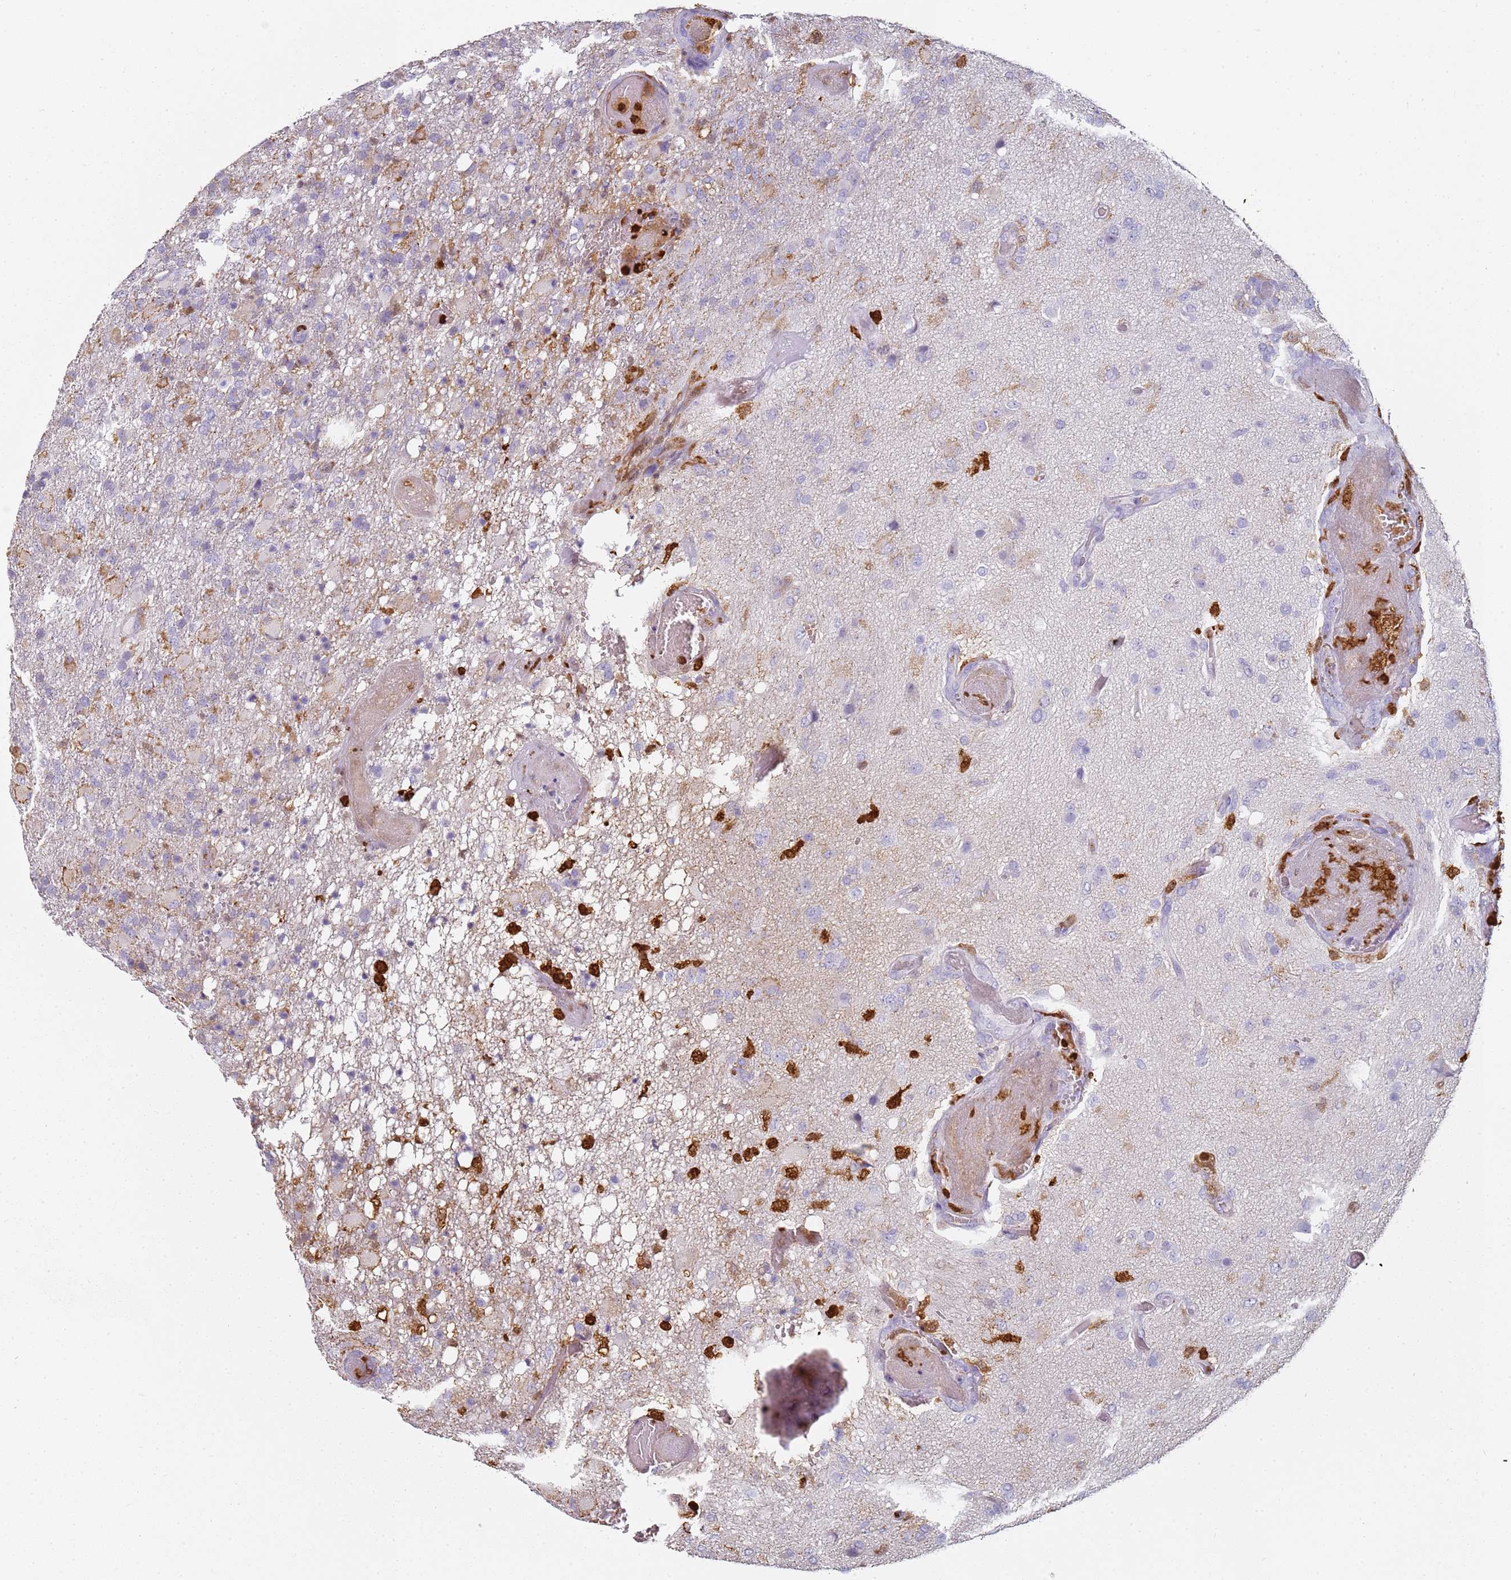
{"staining": {"intensity": "negative", "quantity": "none", "location": "none"}, "tissue": "glioma", "cell_type": "Tumor cells", "image_type": "cancer", "snomed": [{"axis": "morphology", "description": "Glioma, malignant, High grade"}, {"axis": "topography", "description": "Brain"}], "caption": "Protein analysis of malignant high-grade glioma reveals no significant expression in tumor cells.", "gene": "S100A4", "patient": {"sex": "female", "age": 74}}